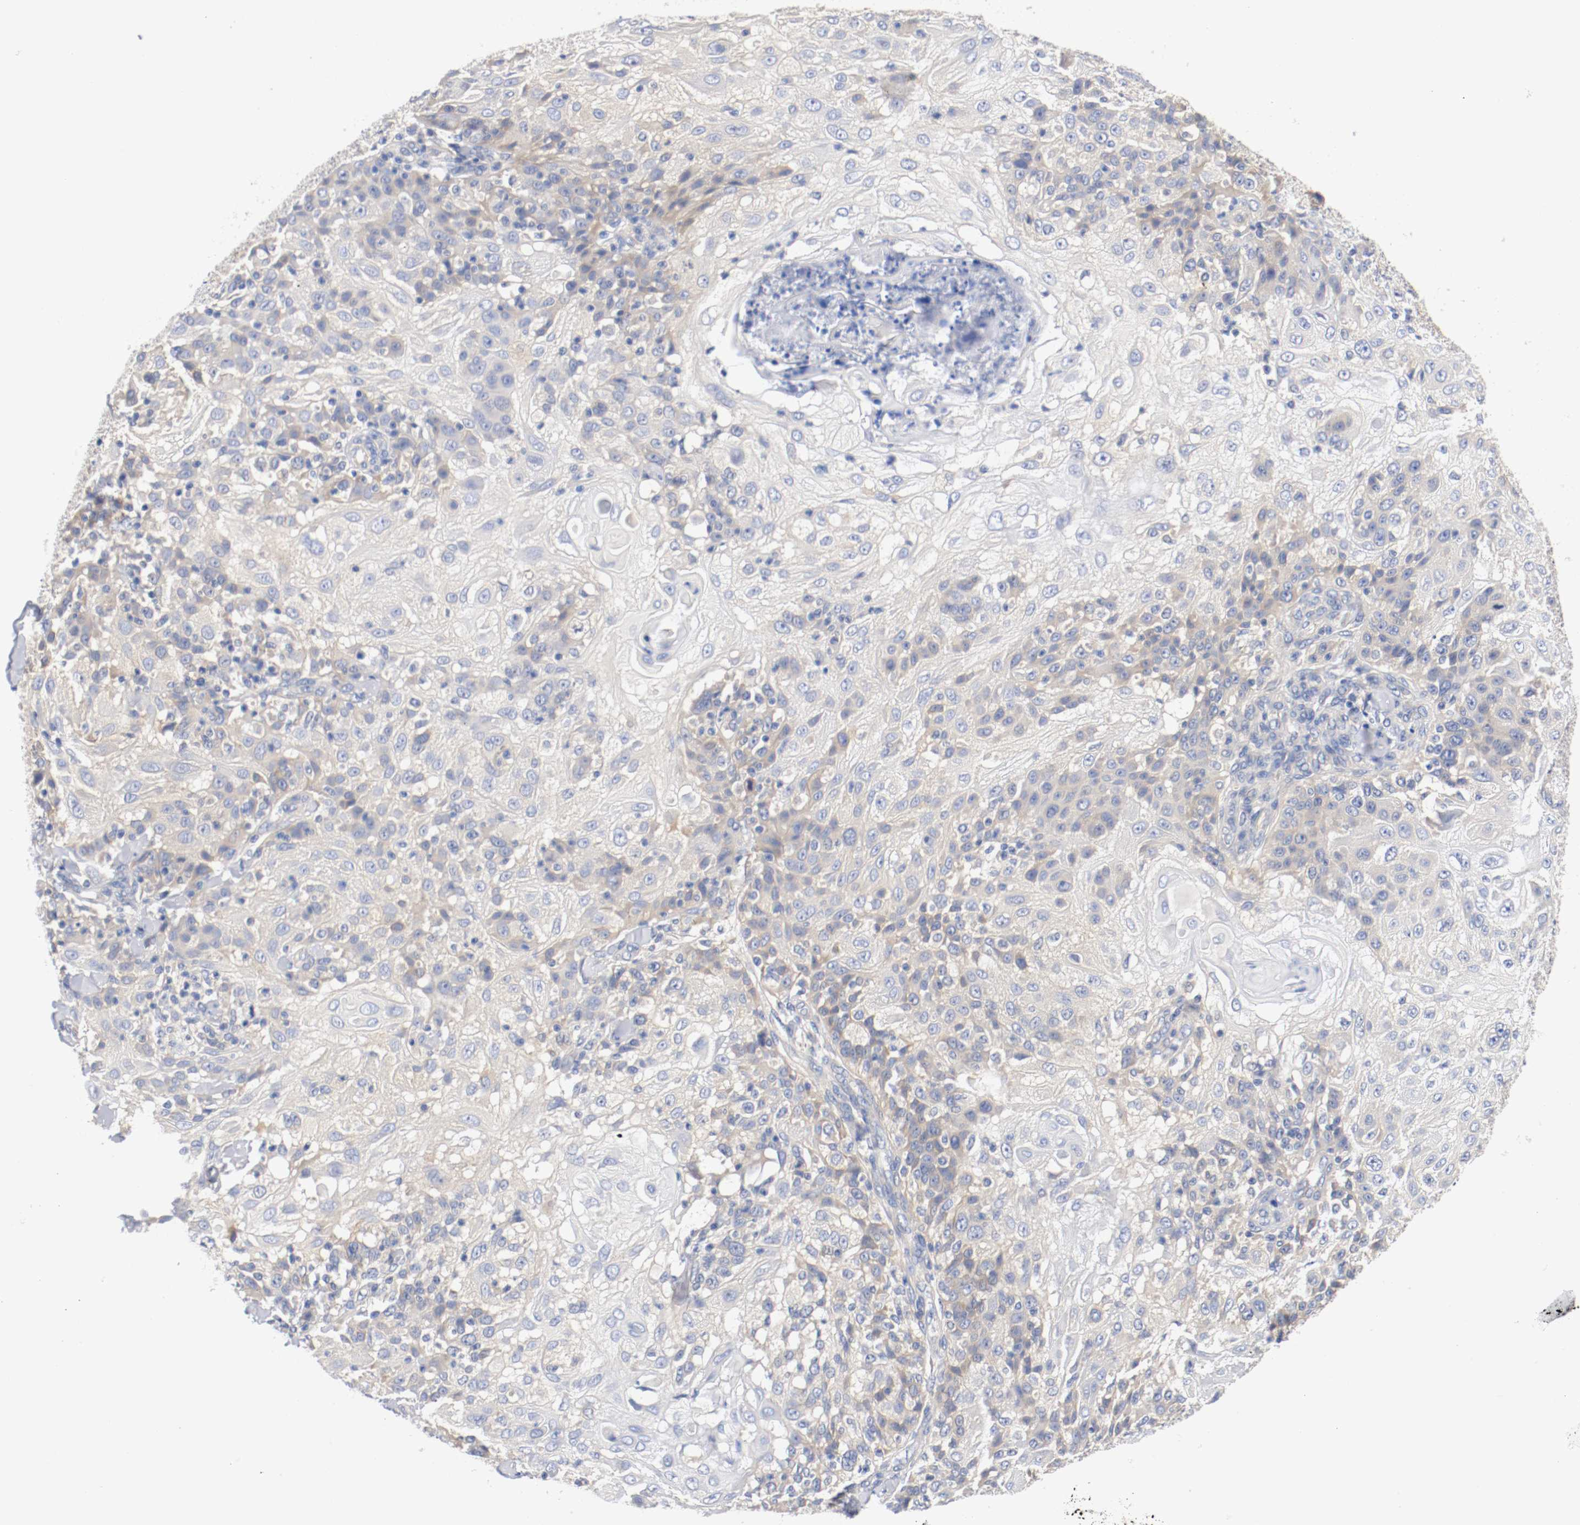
{"staining": {"intensity": "weak", "quantity": "<25%", "location": "cytoplasmic/membranous"}, "tissue": "skin cancer", "cell_type": "Tumor cells", "image_type": "cancer", "snomed": [{"axis": "morphology", "description": "Normal tissue, NOS"}, {"axis": "morphology", "description": "Squamous cell carcinoma, NOS"}, {"axis": "topography", "description": "Skin"}], "caption": "Immunohistochemical staining of human skin cancer (squamous cell carcinoma) shows no significant staining in tumor cells. Nuclei are stained in blue.", "gene": "HGS", "patient": {"sex": "female", "age": 83}}